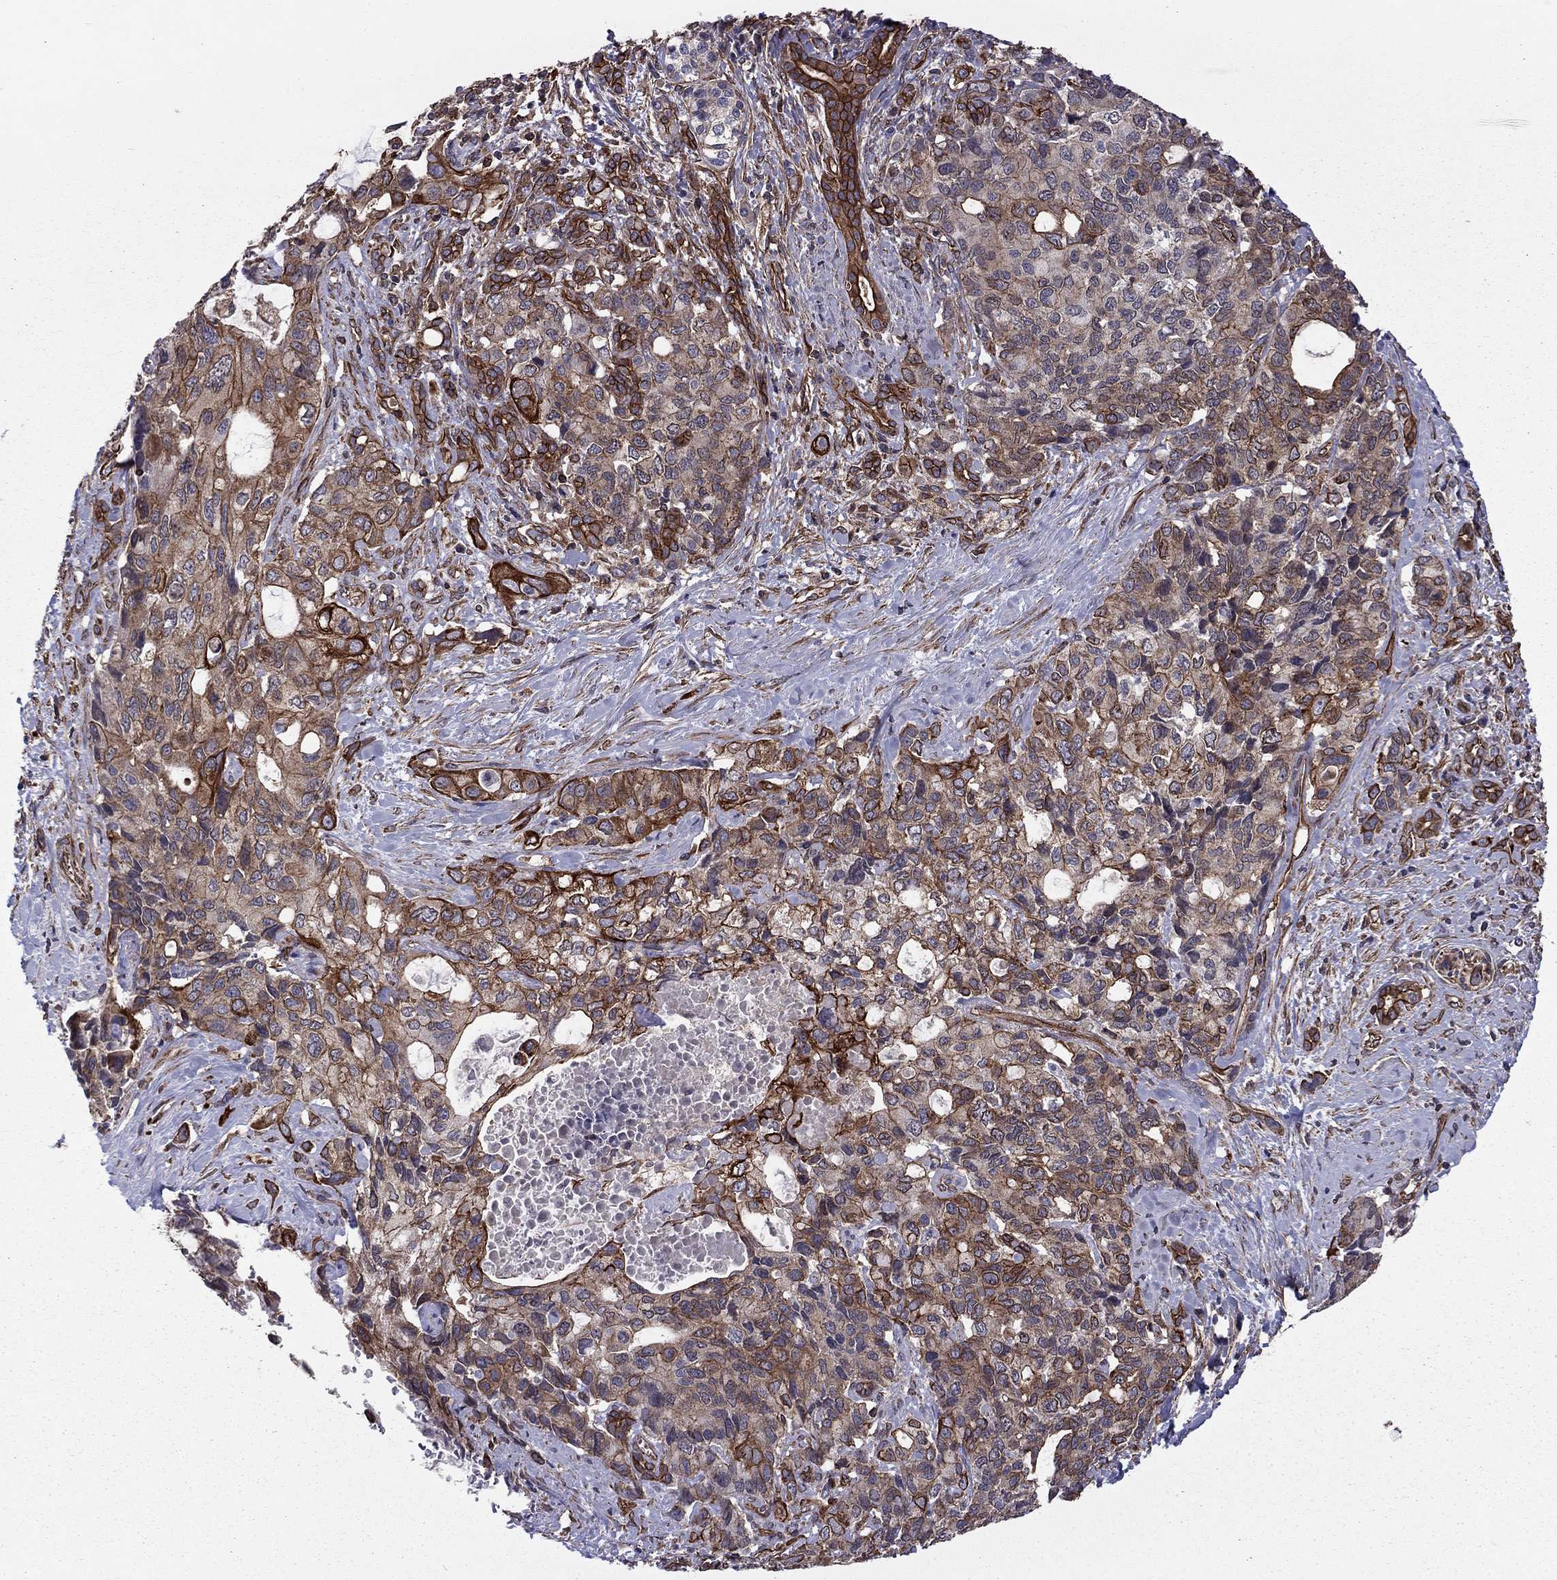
{"staining": {"intensity": "strong", "quantity": "25%-75%", "location": "cytoplasmic/membranous"}, "tissue": "pancreatic cancer", "cell_type": "Tumor cells", "image_type": "cancer", "snomed": [{"axis": "morphology", "description": "Adenocarcinoma, NOS"}, {"axis": "topography", "description": "Pancreas"}], "caption": "Protein staining of pancreatic cancer (adenocarcinoma) tissue demonstrates strong cytoplasmic/membranous expression in approximately 25%-75% of tumor cells.", "gene": "SHMT1", "patient": {"sex": "female", "age": 56}}